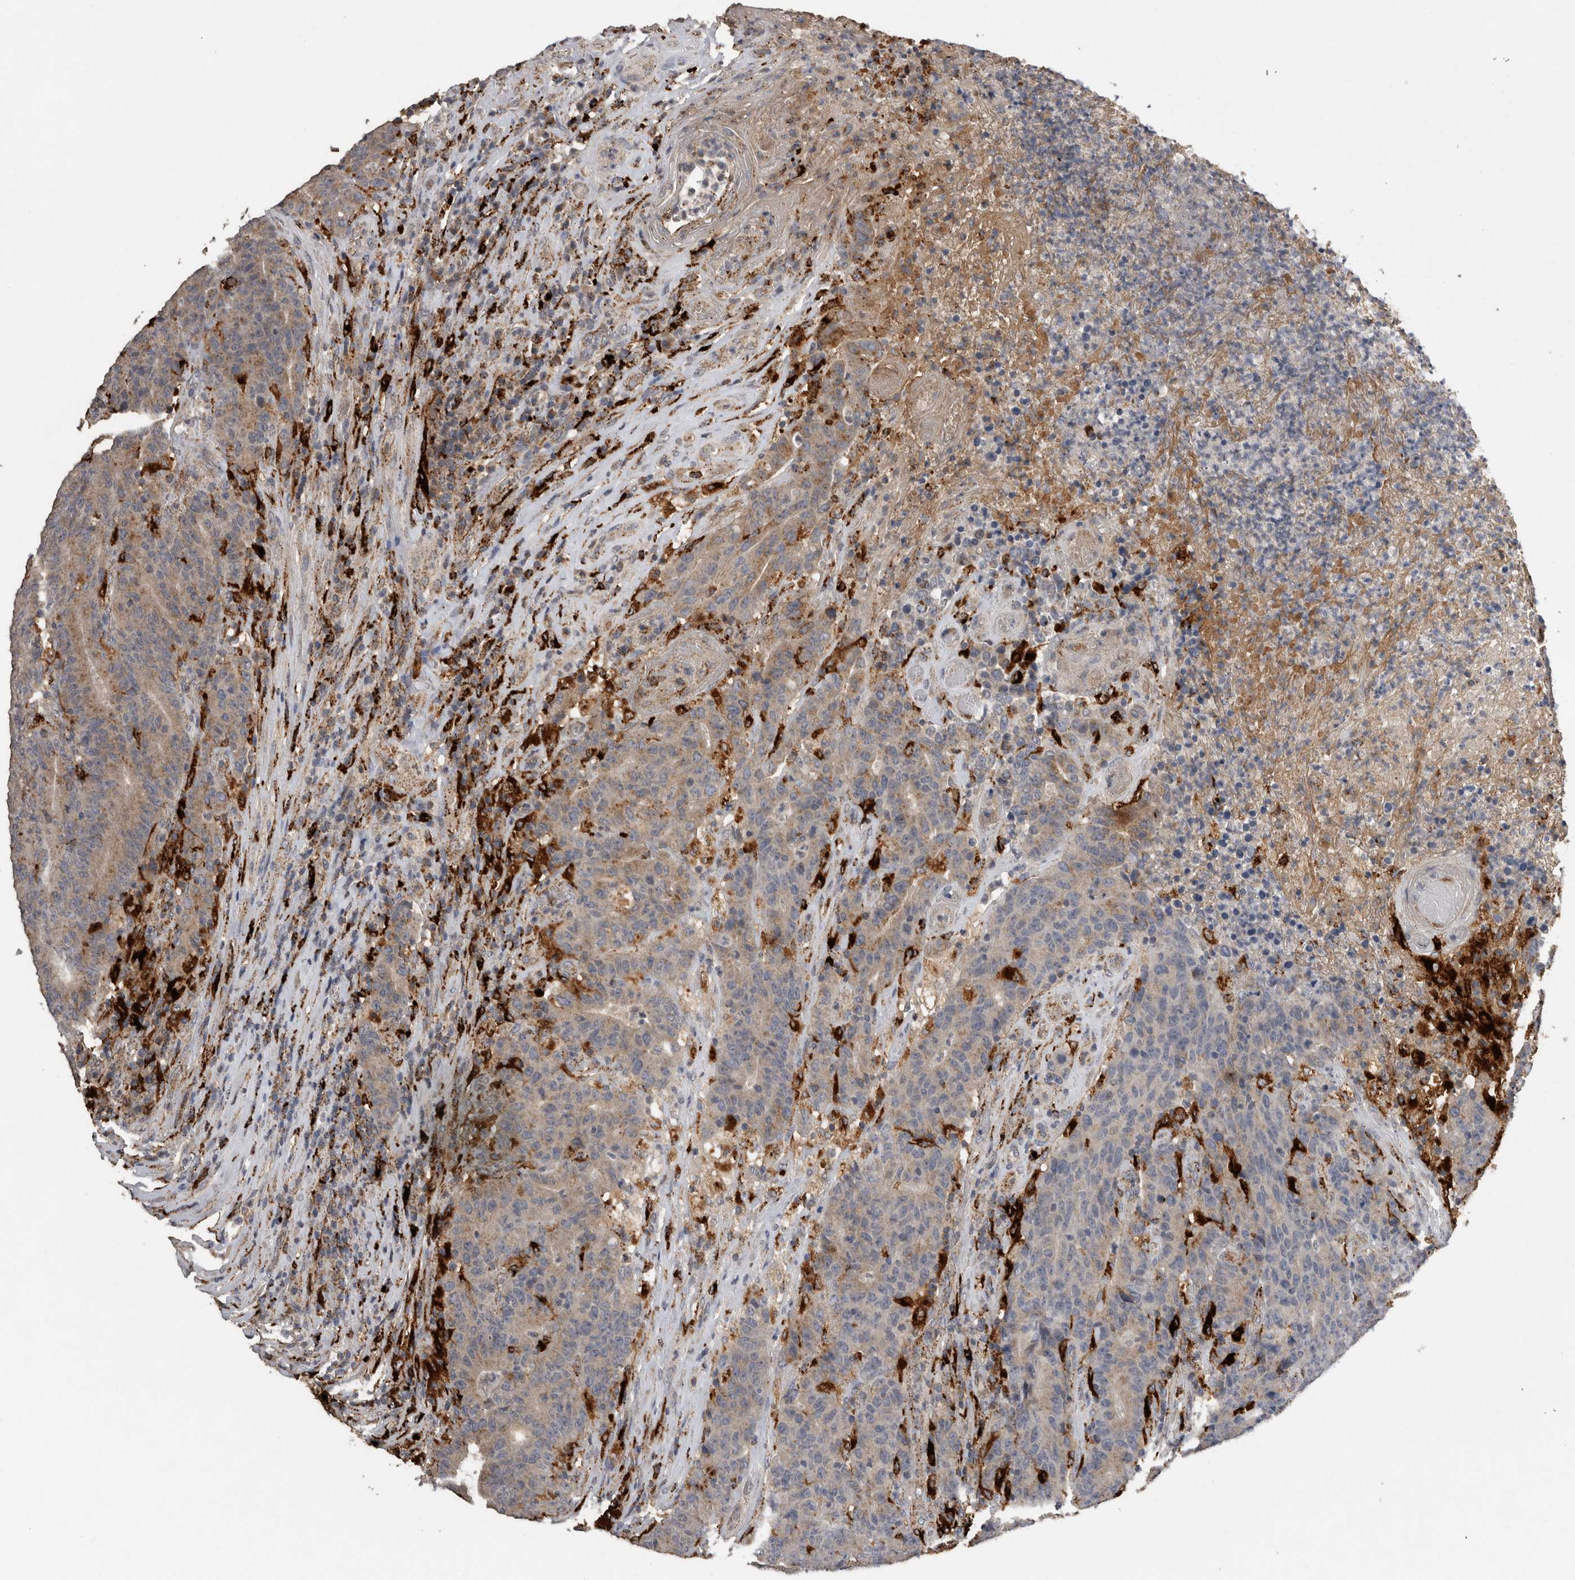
{"staining": {"intensity": "weak", "quantity": "<25%", "location": "cytoplasmic/membranous"}, "tissue": "colorectal cancer", "cell_type": "Tumor cells", "image_type": "cancer", "snomed": [{"axis": "morphology", "description": "Normal tissue, NOS"}, {"axis": "morphology", "description": "Adenocarcinoma, NOS"}, {"axis": "topography", "description": "Colon"}], "caption": "The image shows no staining of tumor cells in colorectal adenocarcinoma.", "gene": "CTSZ", "patient": {"sex": "female", "age": 75}}